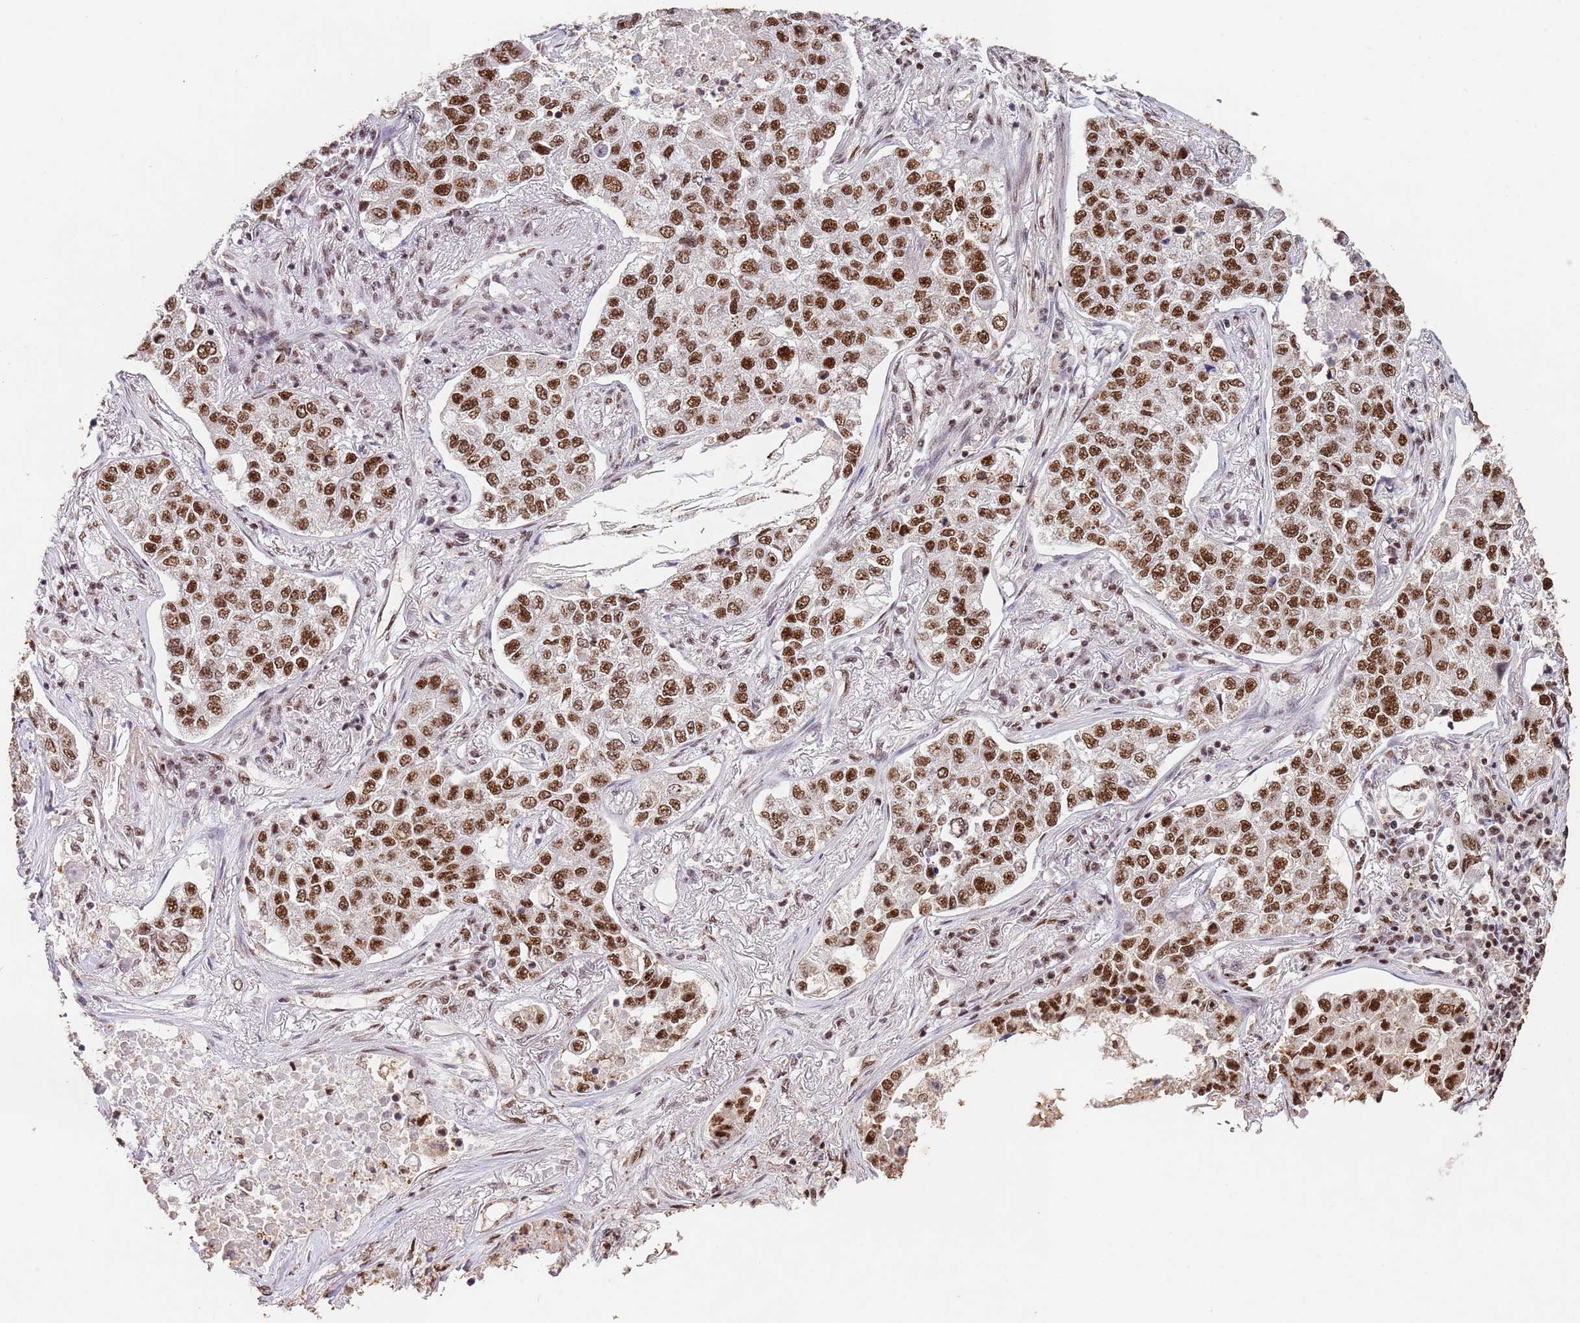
{"staining": {"intensity": "strong", "quantity": ">75%", "location": "nuclear"}, "tissue": "lung cancer", "cell_type": "Tumor cells", "image_type": "cancer", "snomed": [{"axis": "morphology", "description": "Adenocarcinoma, NOS"}, {"axis": "topography", "description": "Lung"}], "caption": "Brown immunohistochemical staining in adenocarcinoma (lung) reveals strong nuclear expression in approximately >75% of tumor cells.", "gene": "ESF1", "patient": {"sex": "male", "age": 49}}